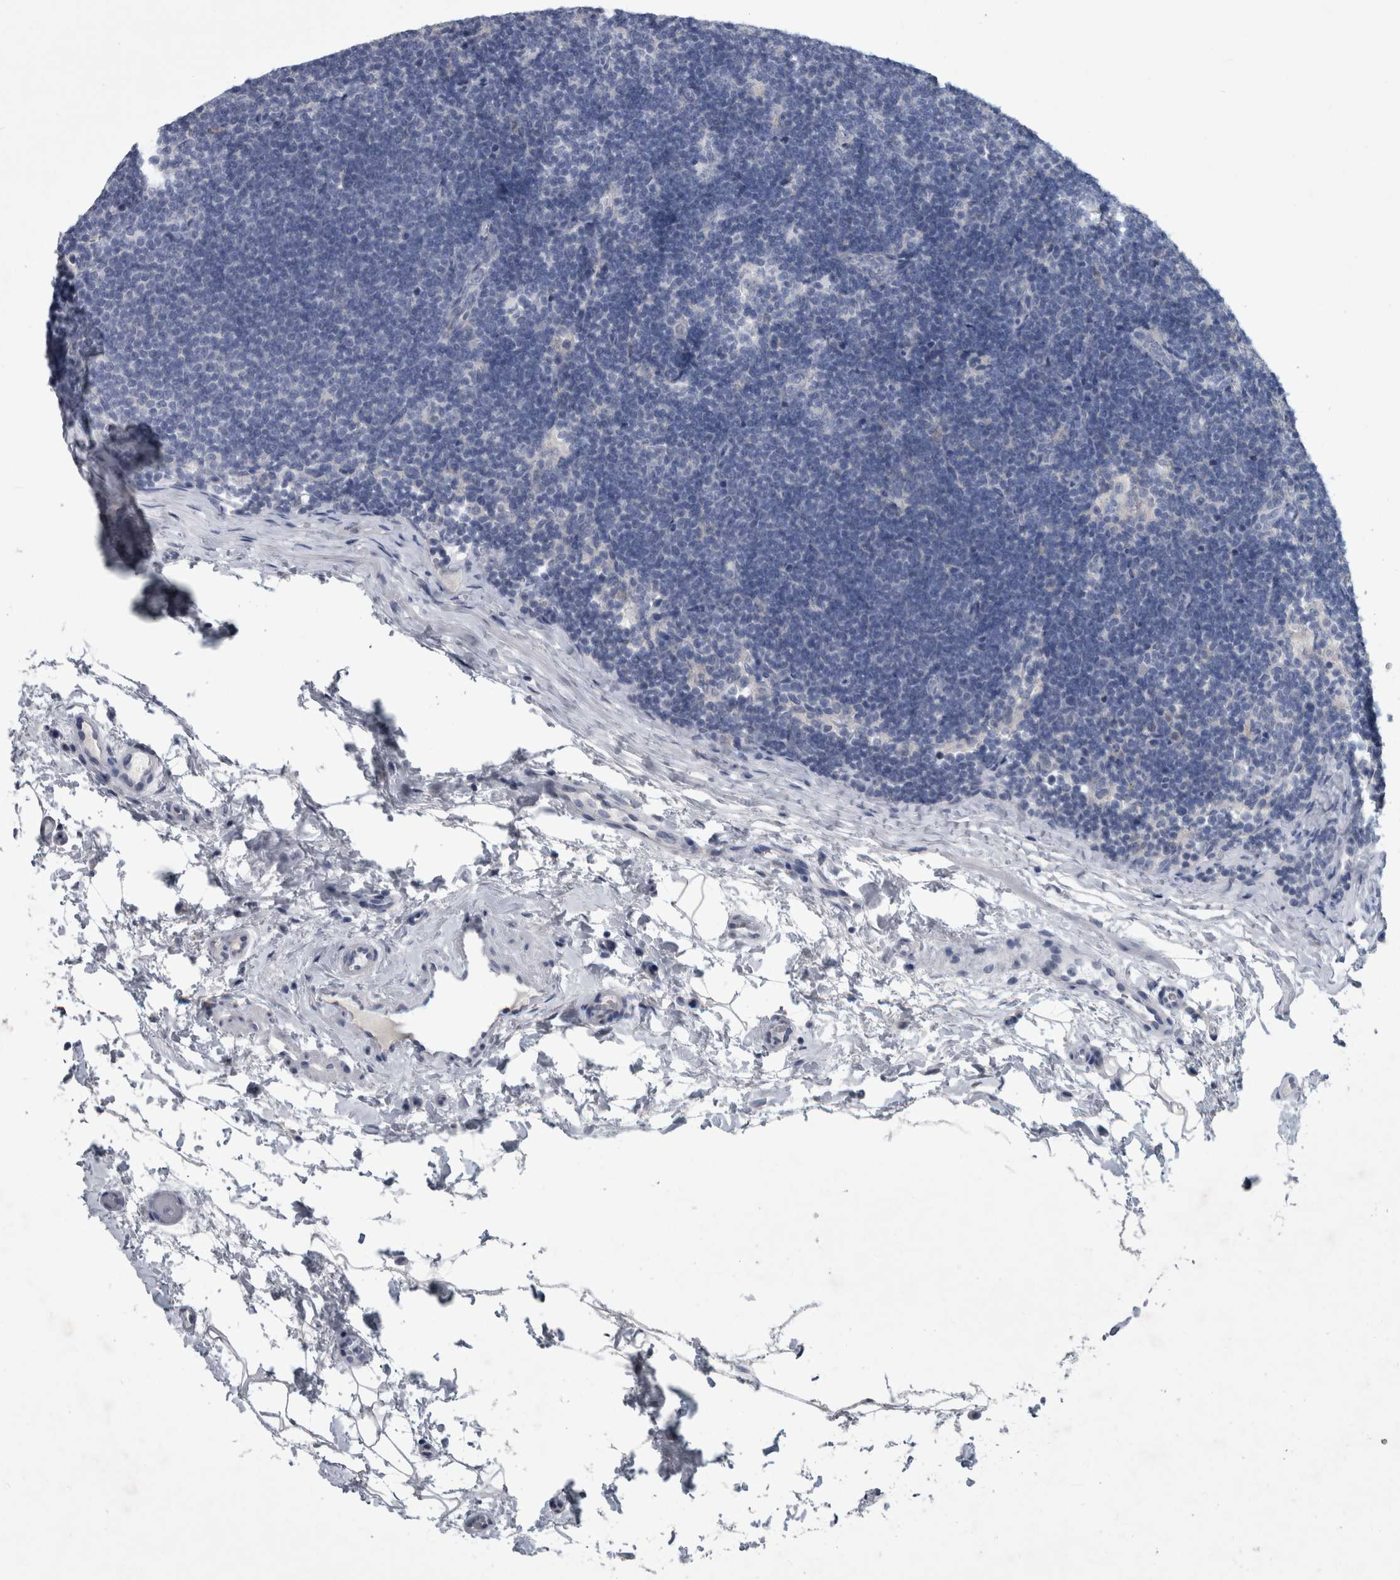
{"staining": {"intensity": "negative", "quantity": "none", "location": "none"}, "tissue": "lymph node", "cell_type": "Germinal center cells", "image_type": "normal", "snomed": [{"axis": "morphology", "description": "Normal tissue, NOS"}, {"axis": "topography", "description": "Lymph node"}], "caption": "An image of lymph node stained for a protein displays no brown staining in germinal center cells. (DAB (3,3'-diaminobenzidine) immunohistochemistry with hematoxylin counter stain).", "gene": "FAM83H", "patient": {"sex": "female", "age": 22}}